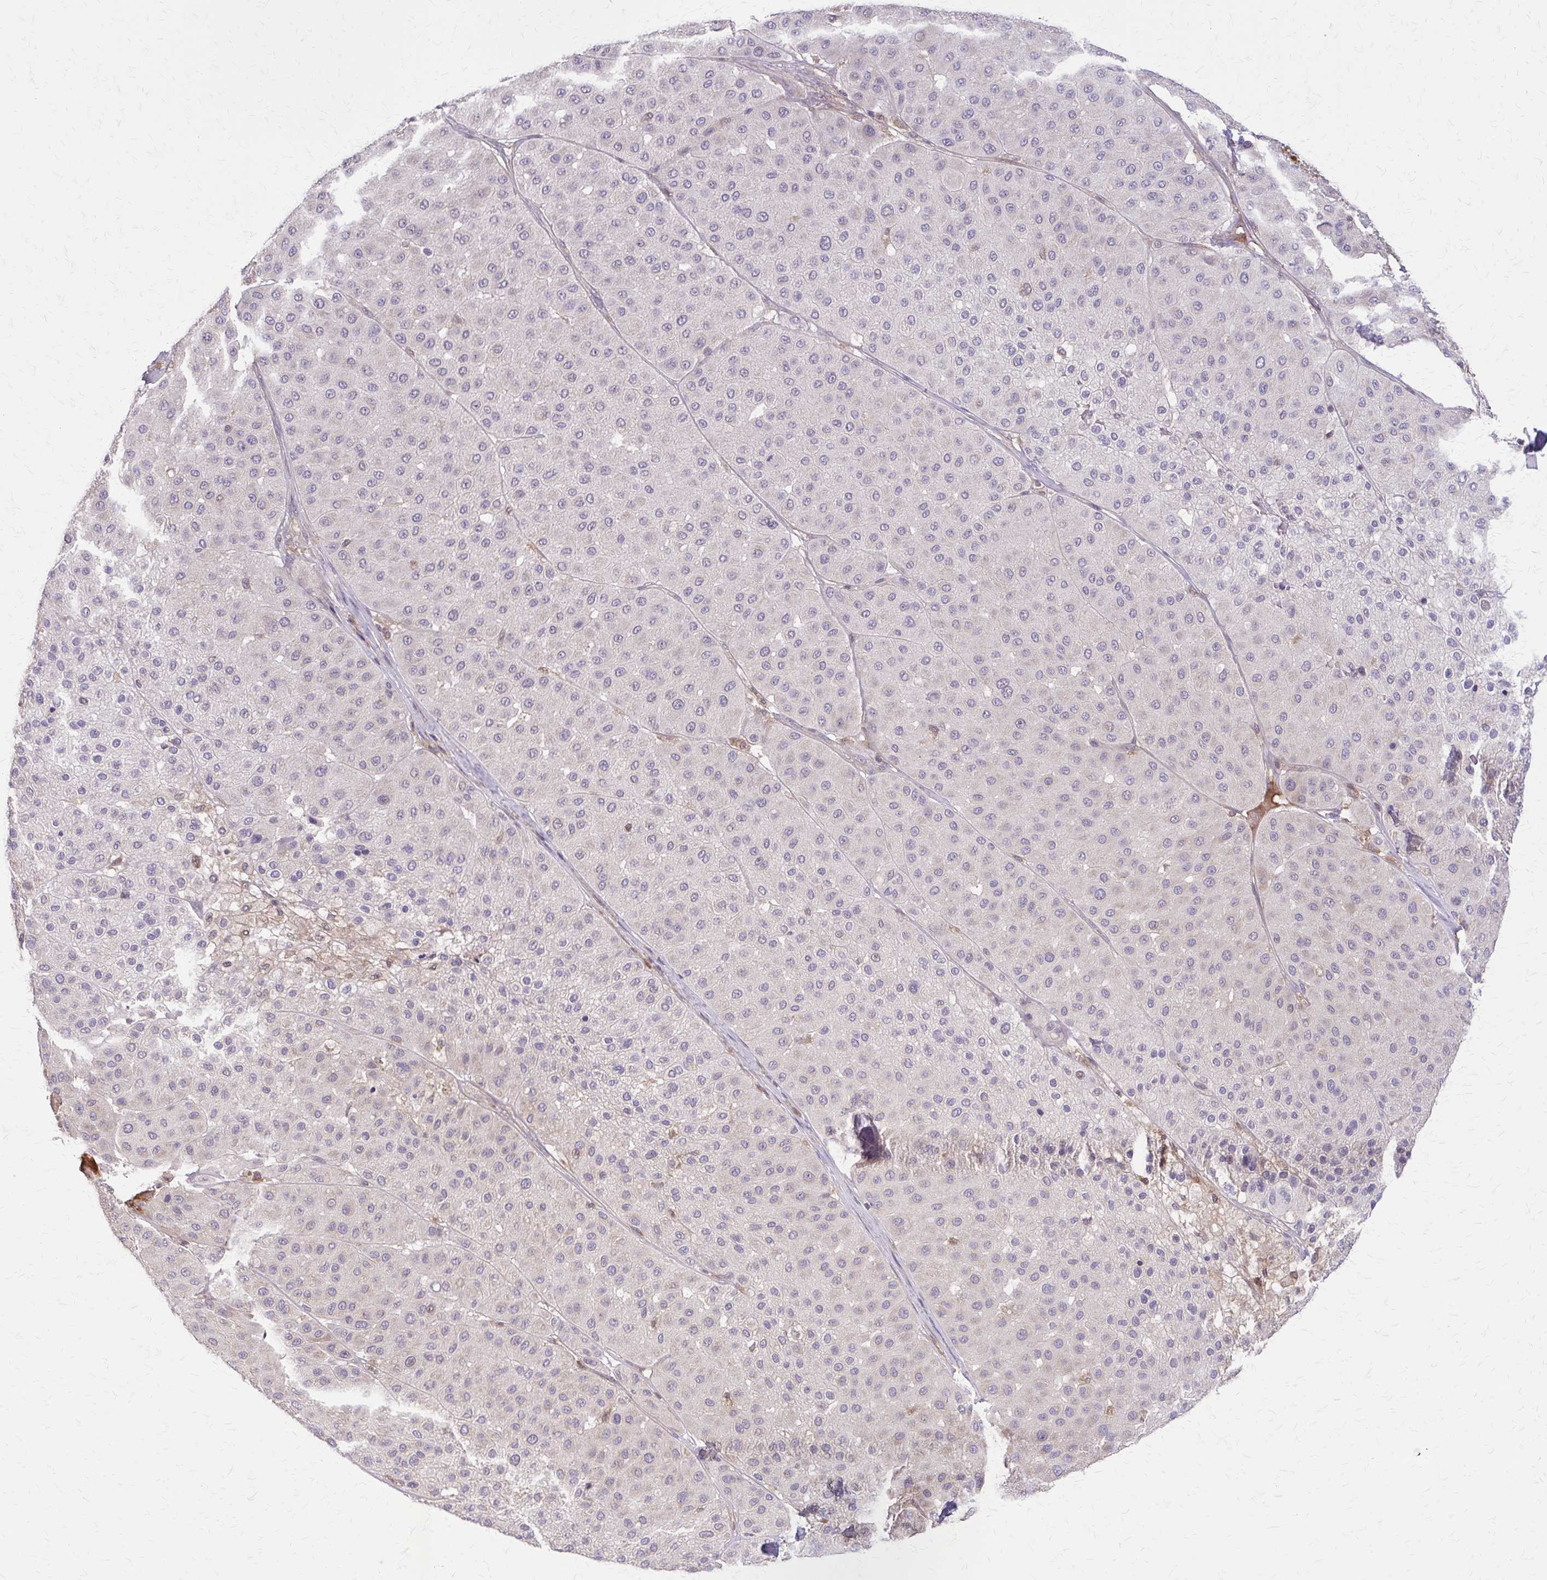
{"staining": {"intensity": "negative", "quantity": "none", "location": "none"}, "tissue": "melanoma", "cell_type": "Tumor cells", "image_type": "cancer", "snomed": [{"axis": "morphology", "description": "Malignant melanoma, Metastatic site"}, {"axis": "topography", "description": "Smooth muscle"}], "caption": "Protein analysis of malignant melanoma (metastatic site) exhibits no significant staining in tumor cells. The staining was performed using DAB (3,3'-diaminobenzidine) to visualize the protein expression in brown, while the nuclei were stained in blue with hematoxylin (Magnification: 20x).", "gene": "NRBF2", "patient": {"sex": "male", "age": 41}}